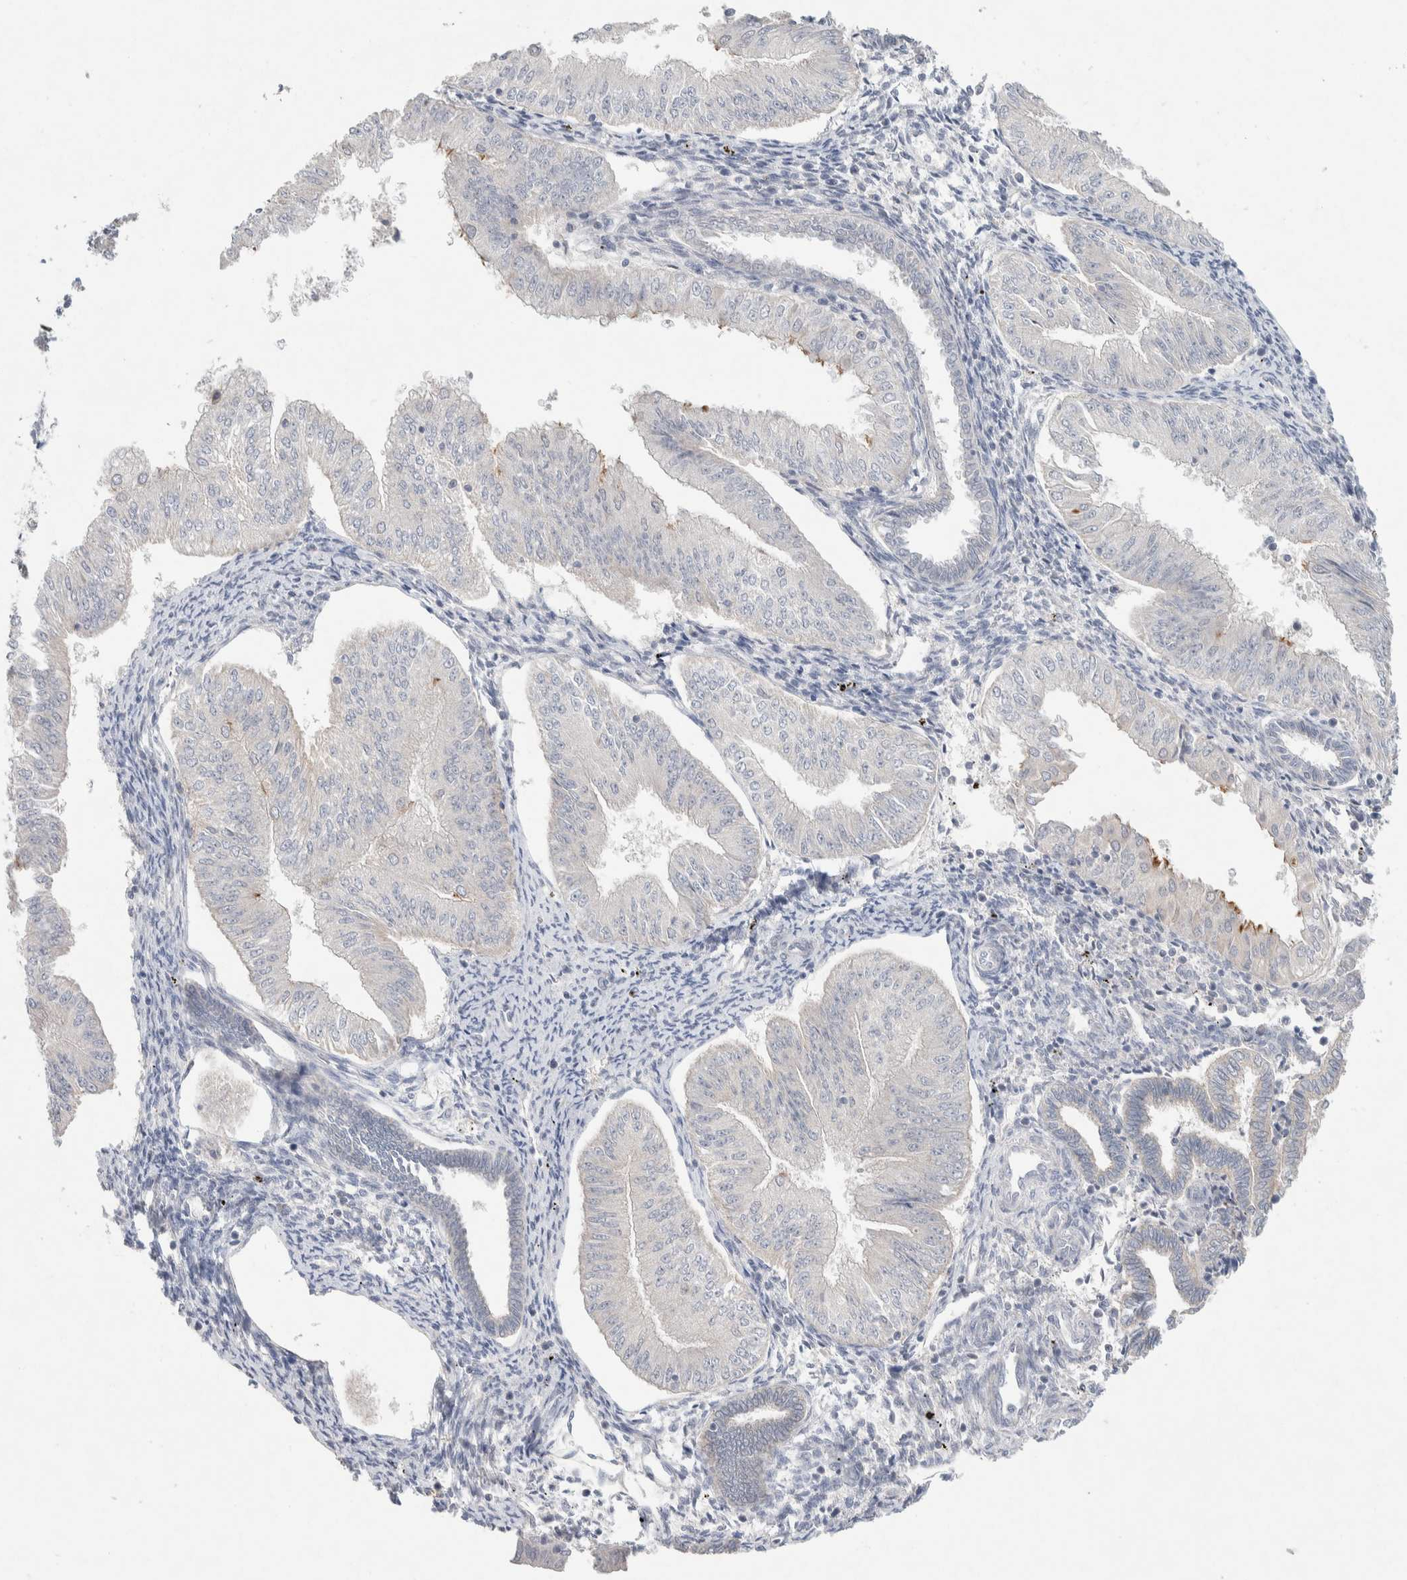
{"staining": {"intensity": "negative", "quantity": "none", "location": "none"}, "tissue": "endometrial cancer", "cell_type": "Tumor cells", "image_type": "cancer", "snomed": [{"axis": "morphology", "description": "Normal tissue, NOS"}, {"axis": "morphology", "description": "Adenocarcinoma, NOS"}, {"axis": "topography", "description": "Endometrium"}], "caption": "This is an immunohistochemistry (IHC) micrograph of adenocarcinoma (endometrial). There is no positivity in tumor cells.", "gene": "CMTM4", "patient": {"sex": "female", "age": 53}}